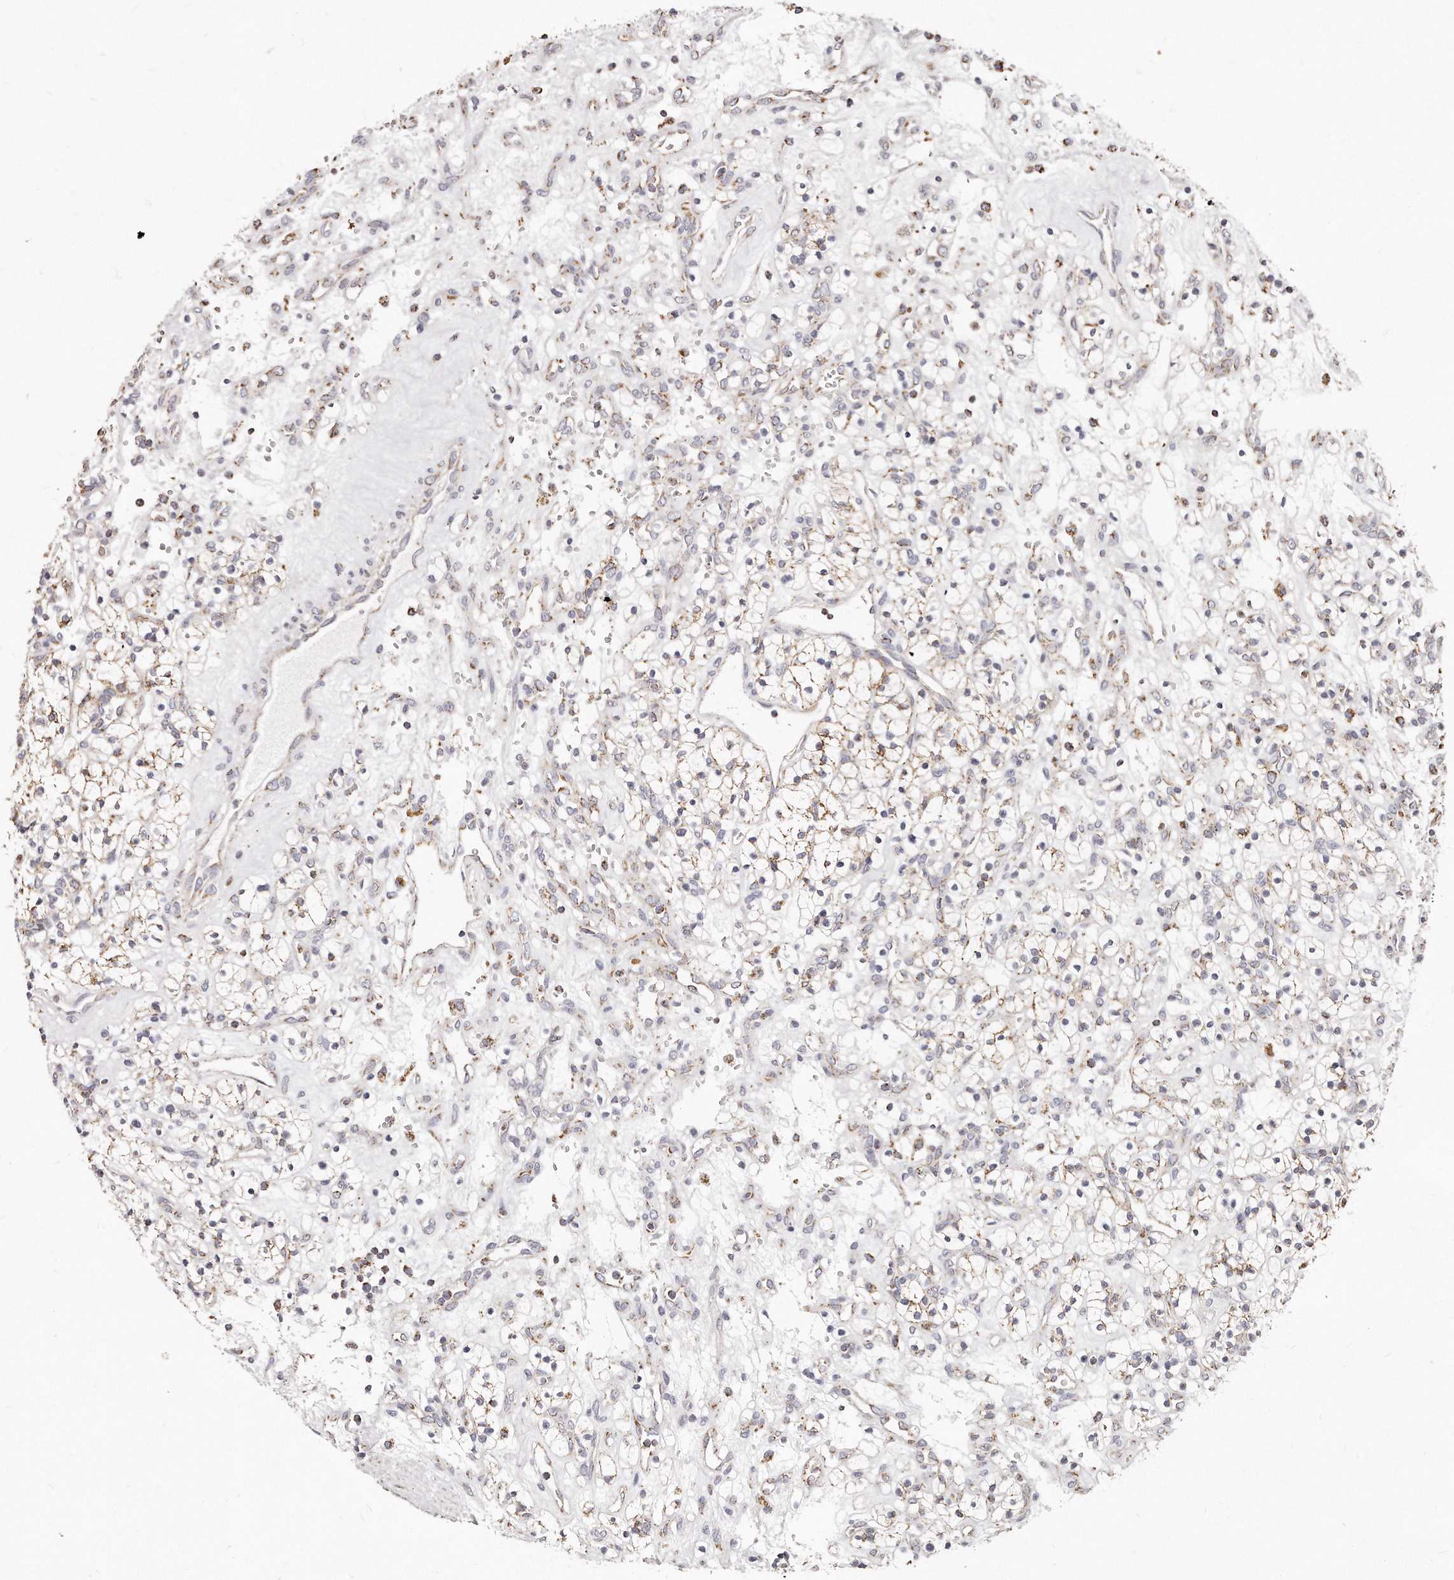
{"staining": {"intensity": "weak", "quantity": ">75%", "location": "cytoplasmic/membranous"}, "tissue": "renal cancer", "cell_type": "Tumor cells", "image_type": "cancer", "snomed": [{"axis": "morphology", "description": "Adenocarcinoma, NOS"}, {"axis": "topography", "description": "Kidney"}], "caption": "DAB immunohistochemical staining of human renal adenocarcinoma reveals weak cytoplasmic/membranous protein expression in approximately >75% of tumor cells.", "gene": "RTKN", "patient": {"sex": "female", "age": 57}}